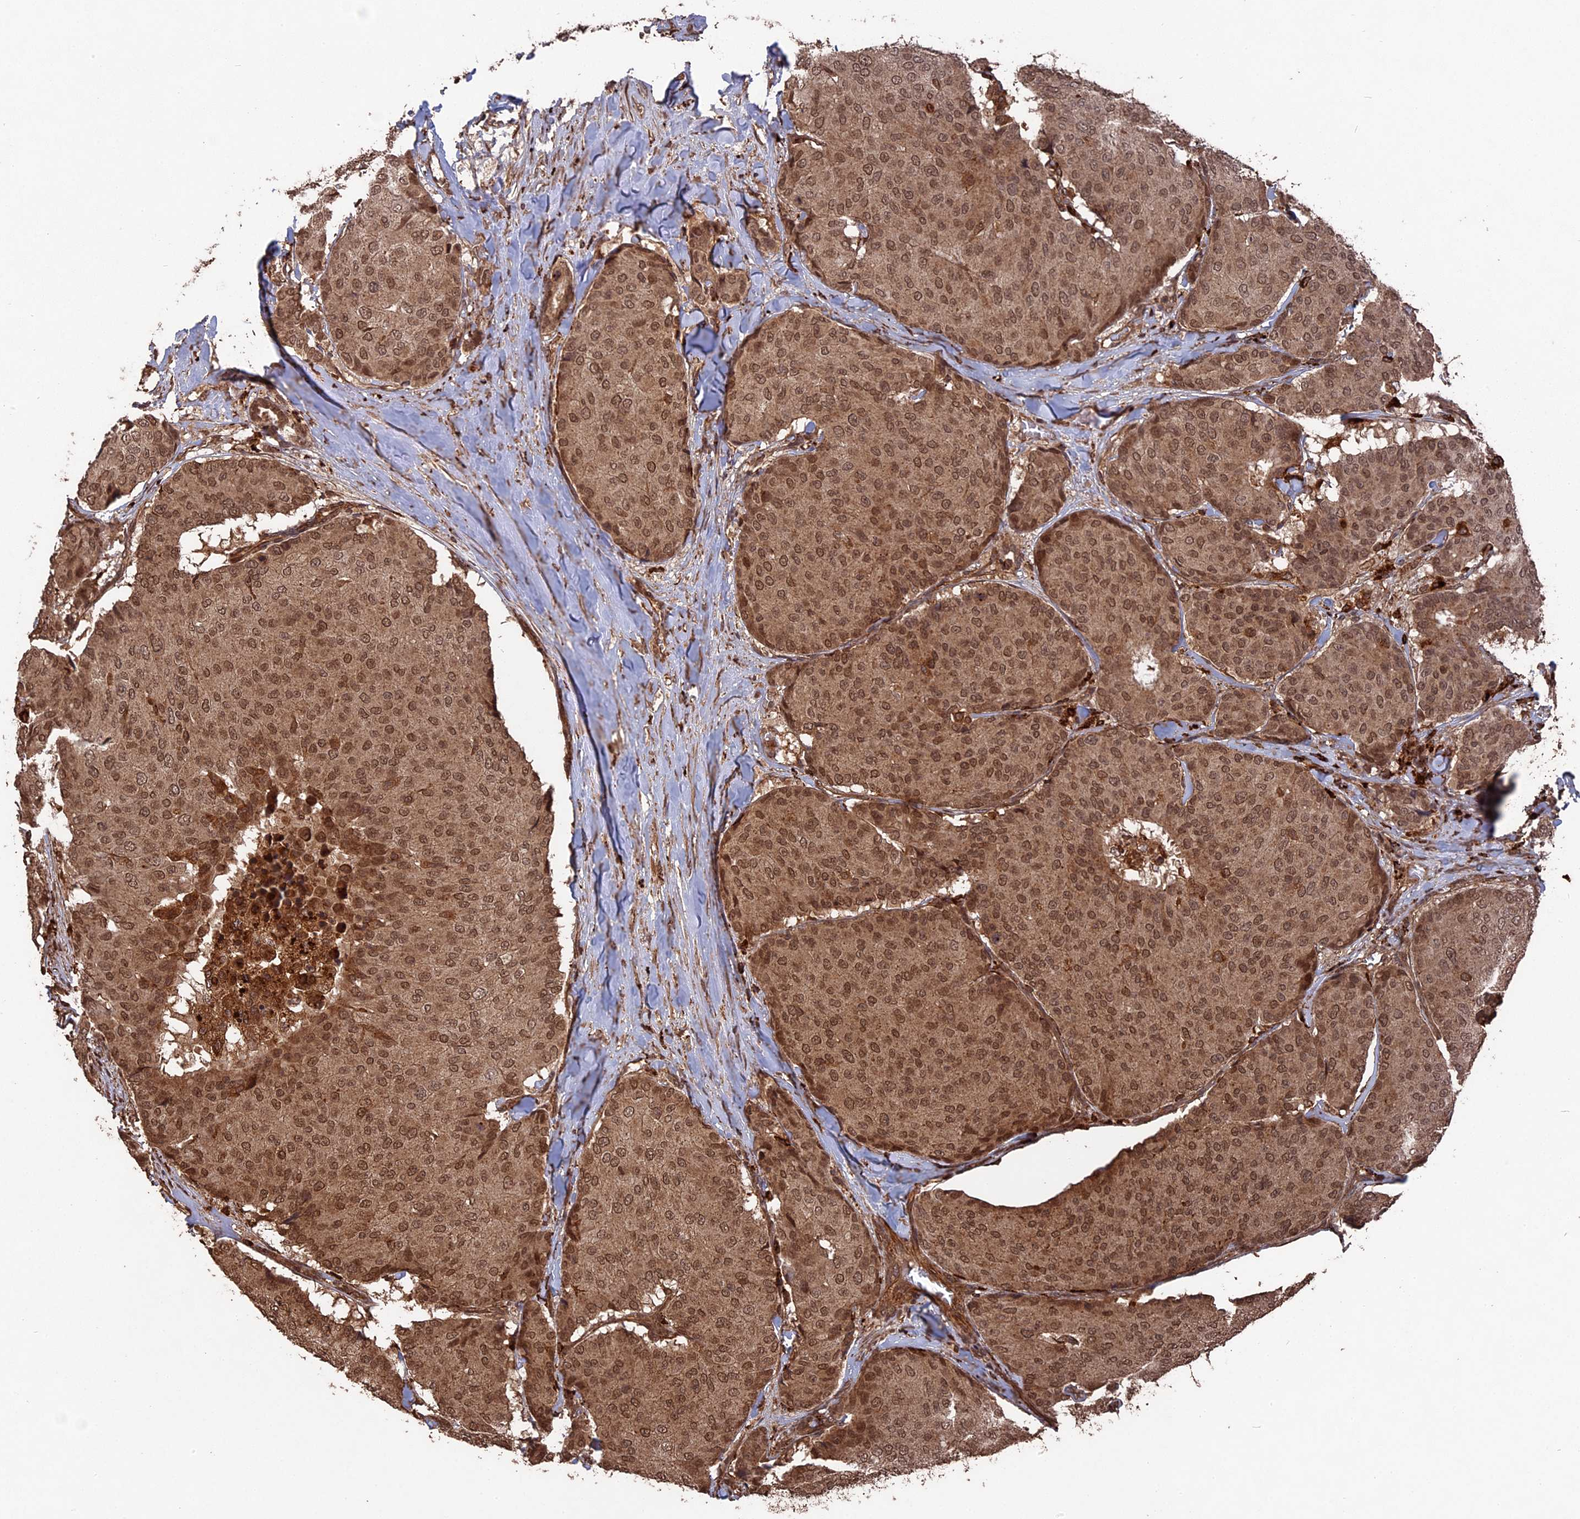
{"staining": {"intensity": "moderate", "quantity": ">75%", "location": "cytoplasmic/membranous,nuclear"}, "tissue": "breast cancer", "cell_type": "Tumor cells", "image_type": "cancer", "snomed": [{"axis": "morphology", "description": "Duct carcinoma"}, {"axis": "topography", "description": "Breast"}], "caption": "A micrograph showing moderate cytoplasmic/membranous and nuclear positivity in approximately >75% of tumor cells in infiltrating ductal carcinoma (breast), as visualized by brown immunohistochemical staining.", "gene": "TELO2", "patient": {"sex": "female", "age": 75}}